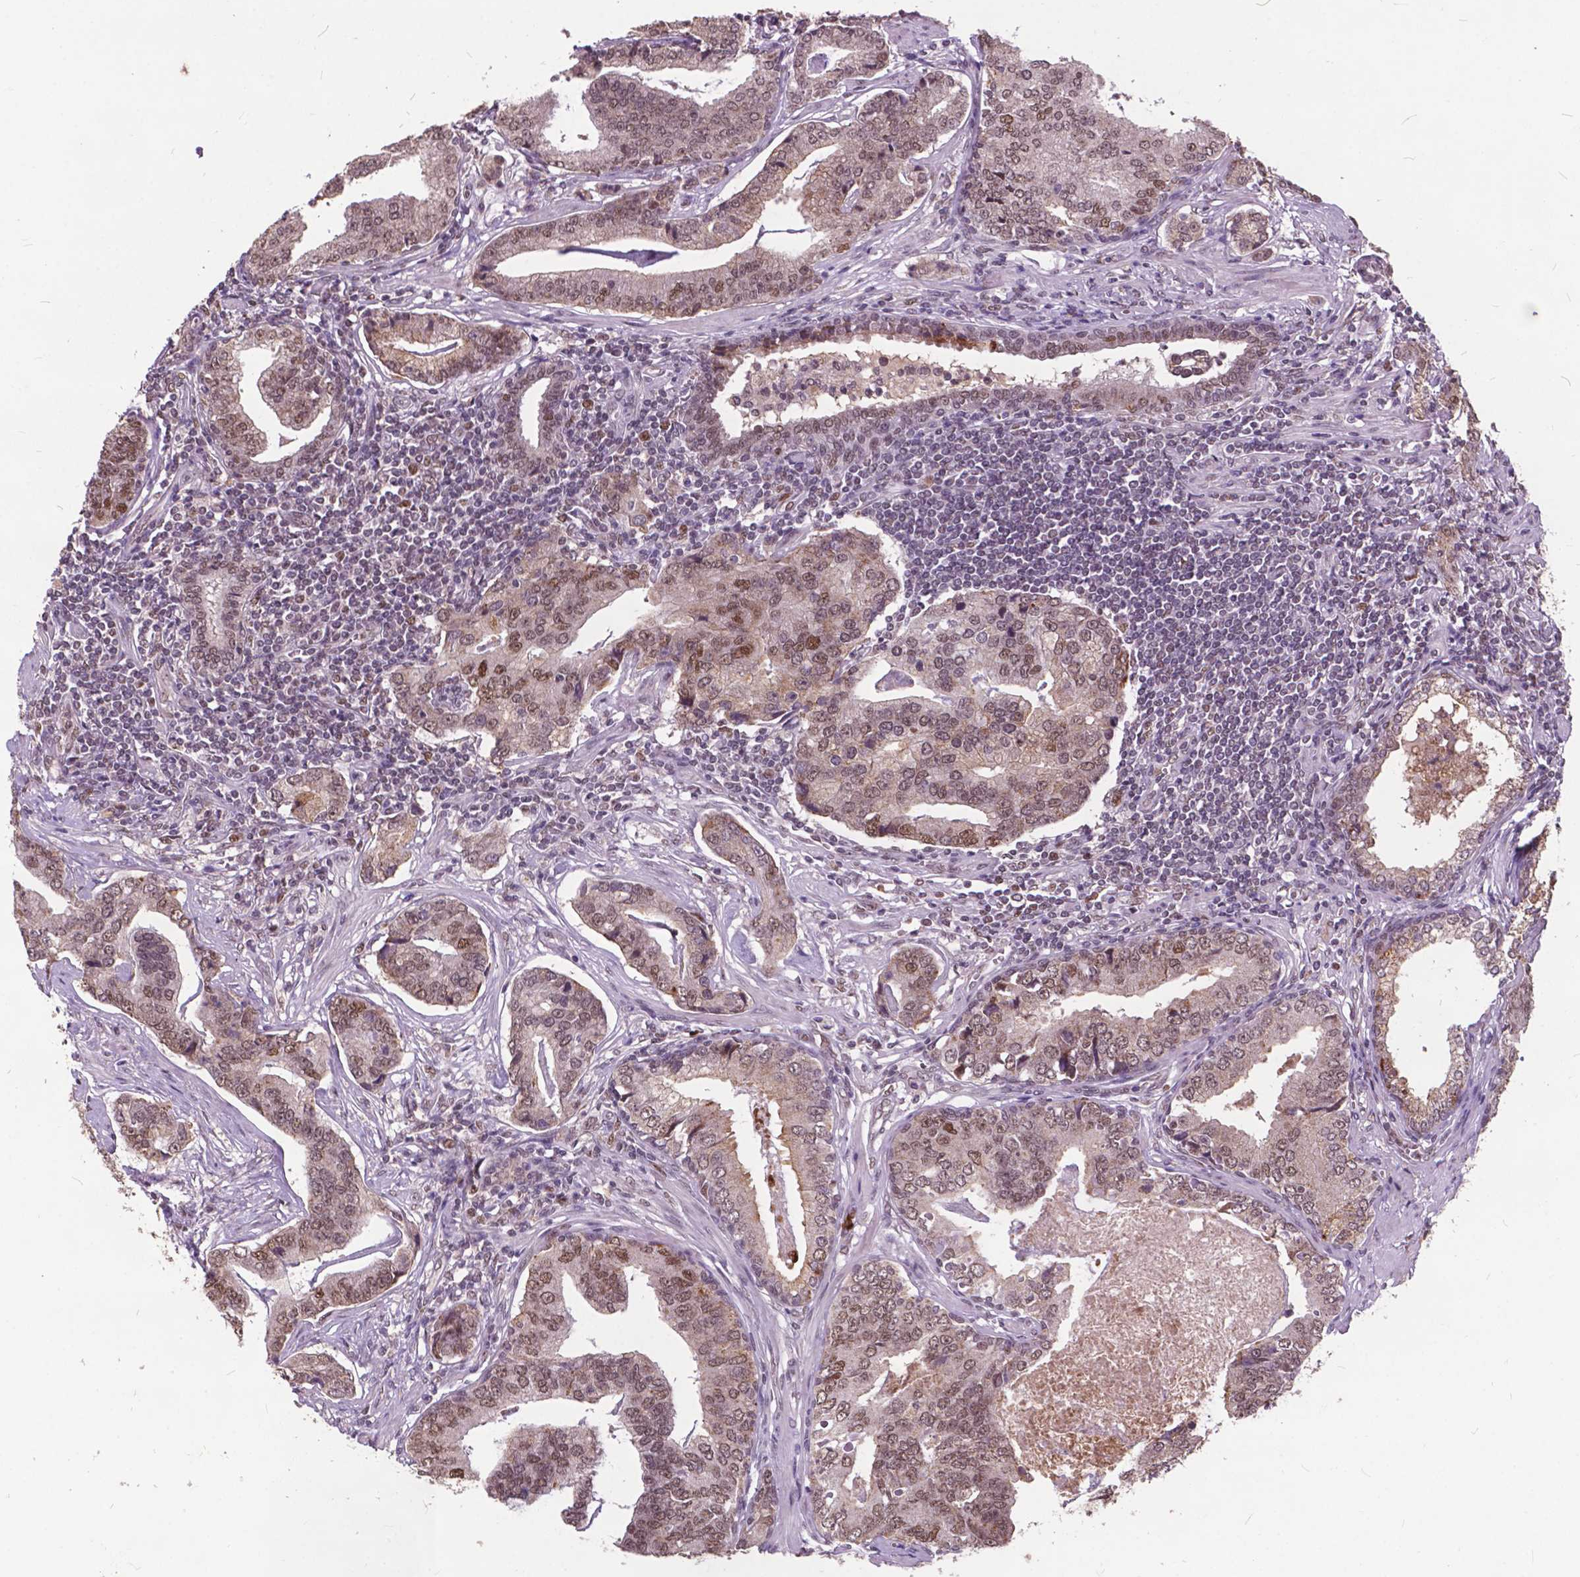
{"staining": {"intensity": "weak", "quantity": ">75%", "location": "cytoplasmic/membranous,nuclear"}, "tissue": "prostate cancer", "cell_type": "Tumor cells", "image_type": "cancer", "snomed": [{"axis": "morphology", "description": "Adenocarcinoma, NOS"}, {"axis": "topography", "description": "Prostate"}], "caption": "Weak cytoplasmic/membranous and nuclear protein staining is identified in about >75% of tumor cells in prostate adenocarcinoma.", "gene": "MSH2", "patient": {"sex": "male", "age": 64}}